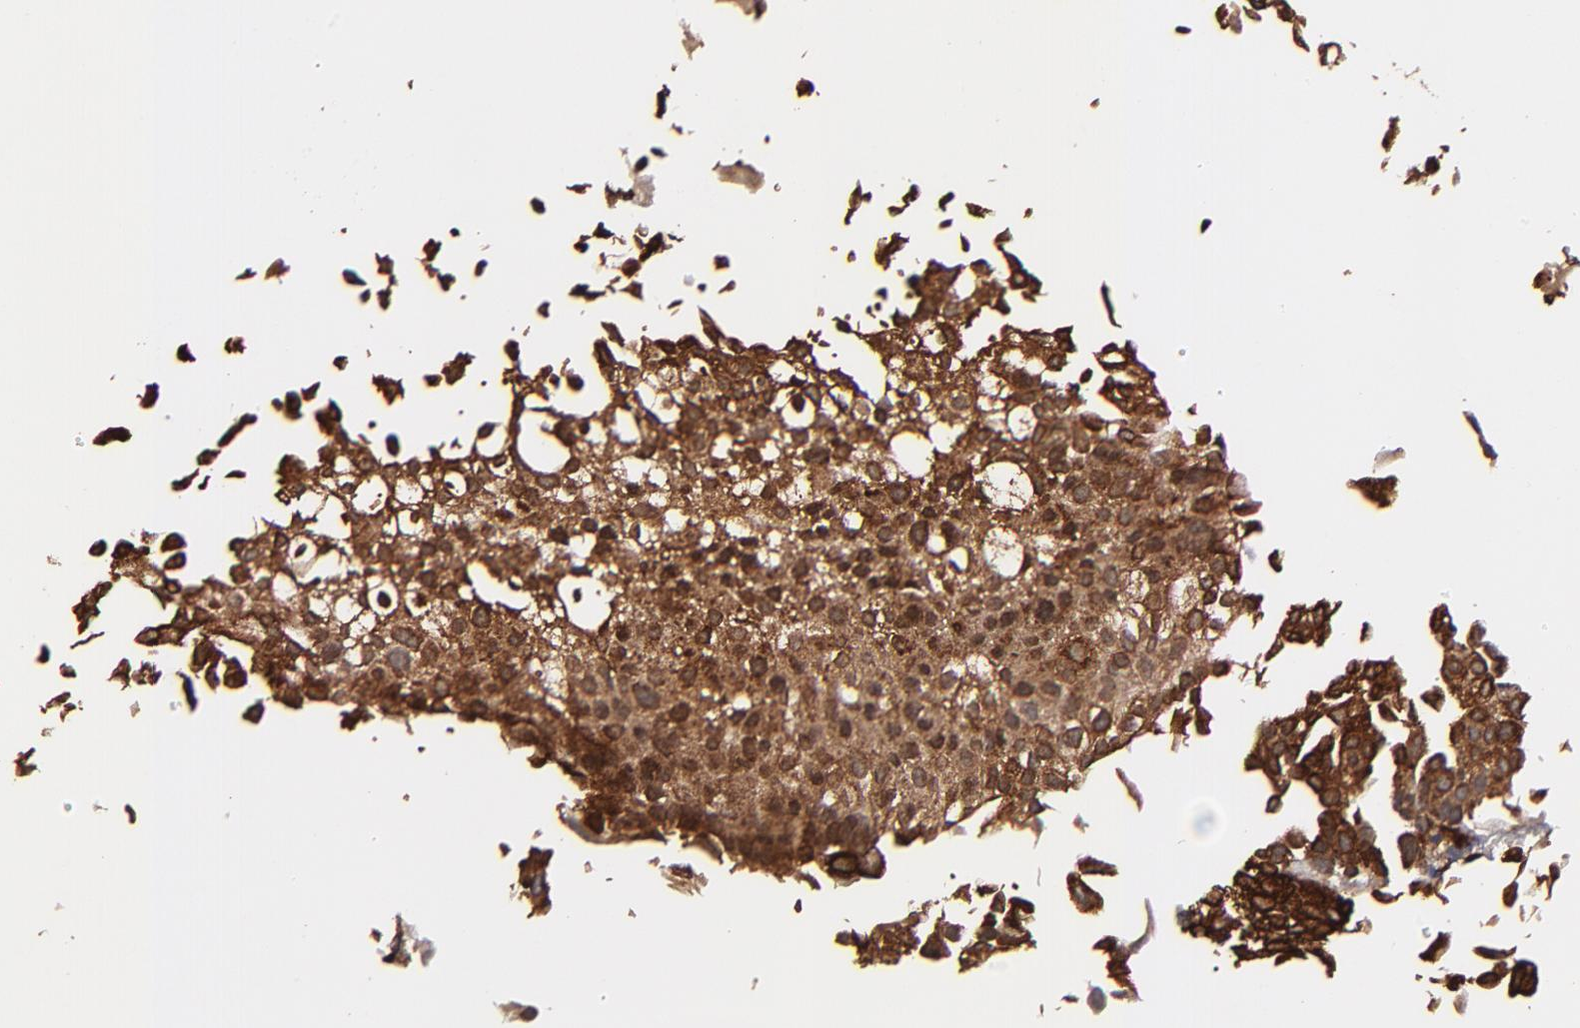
{"staining": {"intensity": "strong", "quantity": ">75%", "location": "cytoplasmic/membranous,nuclear"}, "tissue": "urothelial cancer", "cell_type": "Tumor cells", "image_type": "cancer", "snomed": [{"axis": "morphology", "description": "Urothelial carcinoma, Low grade"}, {"axis": "topography", "description": "Urinary bladder"}], "caption": "IHC histopathology image of low-grade urothelial carcinoma stained for a protein (brown), which demonstrates high levels of strong cytoplasmic/membranous and nuclear staining in approximately >75% of tumor cells.", "gene": "RGS6", "patient": {"sex": "female", "age": 89}}